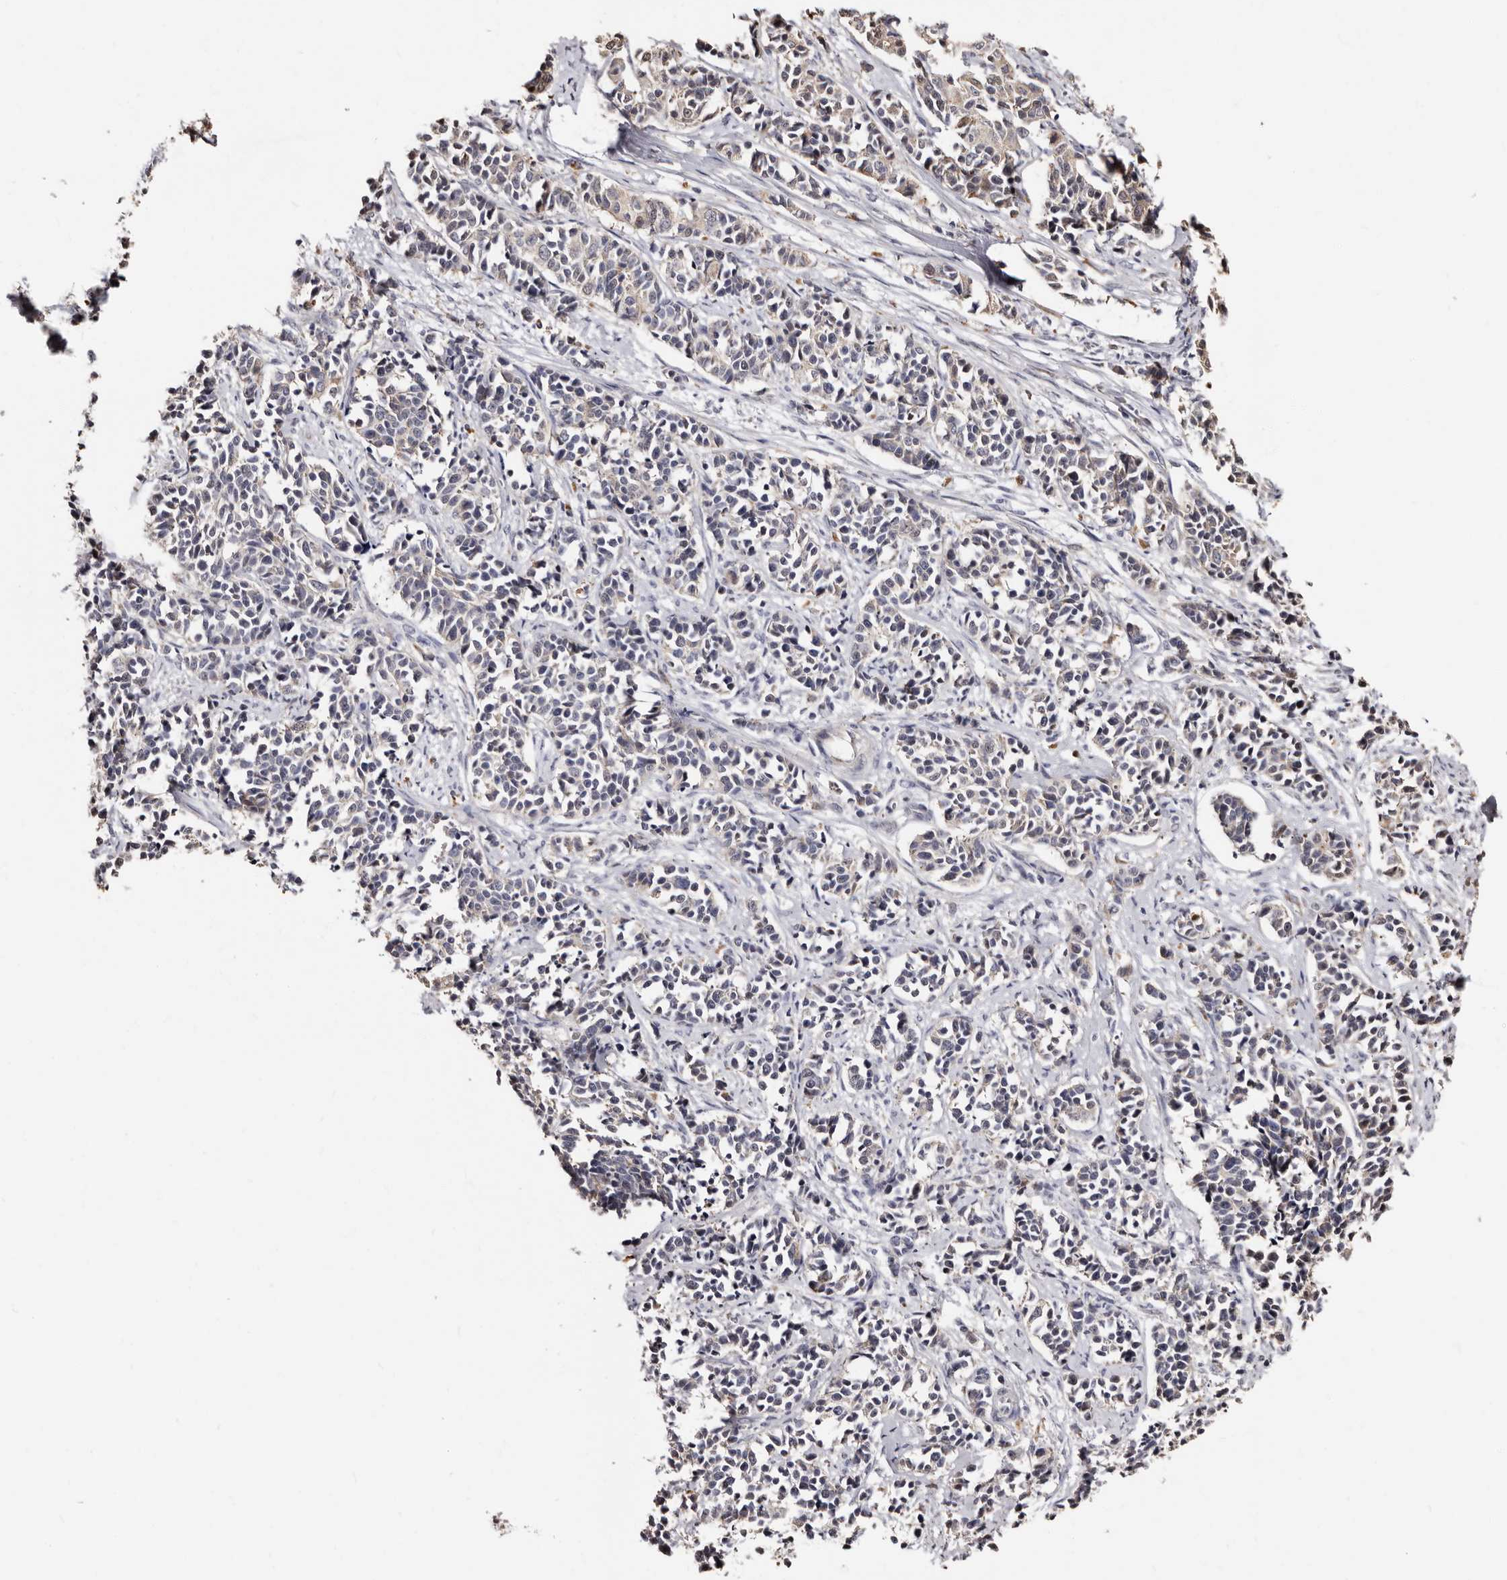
{"staining": {"intensity": "negative", "quantity": "none", "location": "none"}, "tissue": "cervical cancer", "cell_type": "Tumor cells", "image_type": "cancer", "snomed": [{"axis": "morphology", "description": "Normal tissue, NOS"}, {"axis": "morphology", "description": "Squamous cell carcinoma, NOS"}, {"axis": "topography", "description": "Cervix"}], "caption": "The photomicrograph displays no staining of tumor cells in squamous cell carcinoma (cervical).", "gene": "PTAFR", "patient": {"sex": "female", "age": 35}}